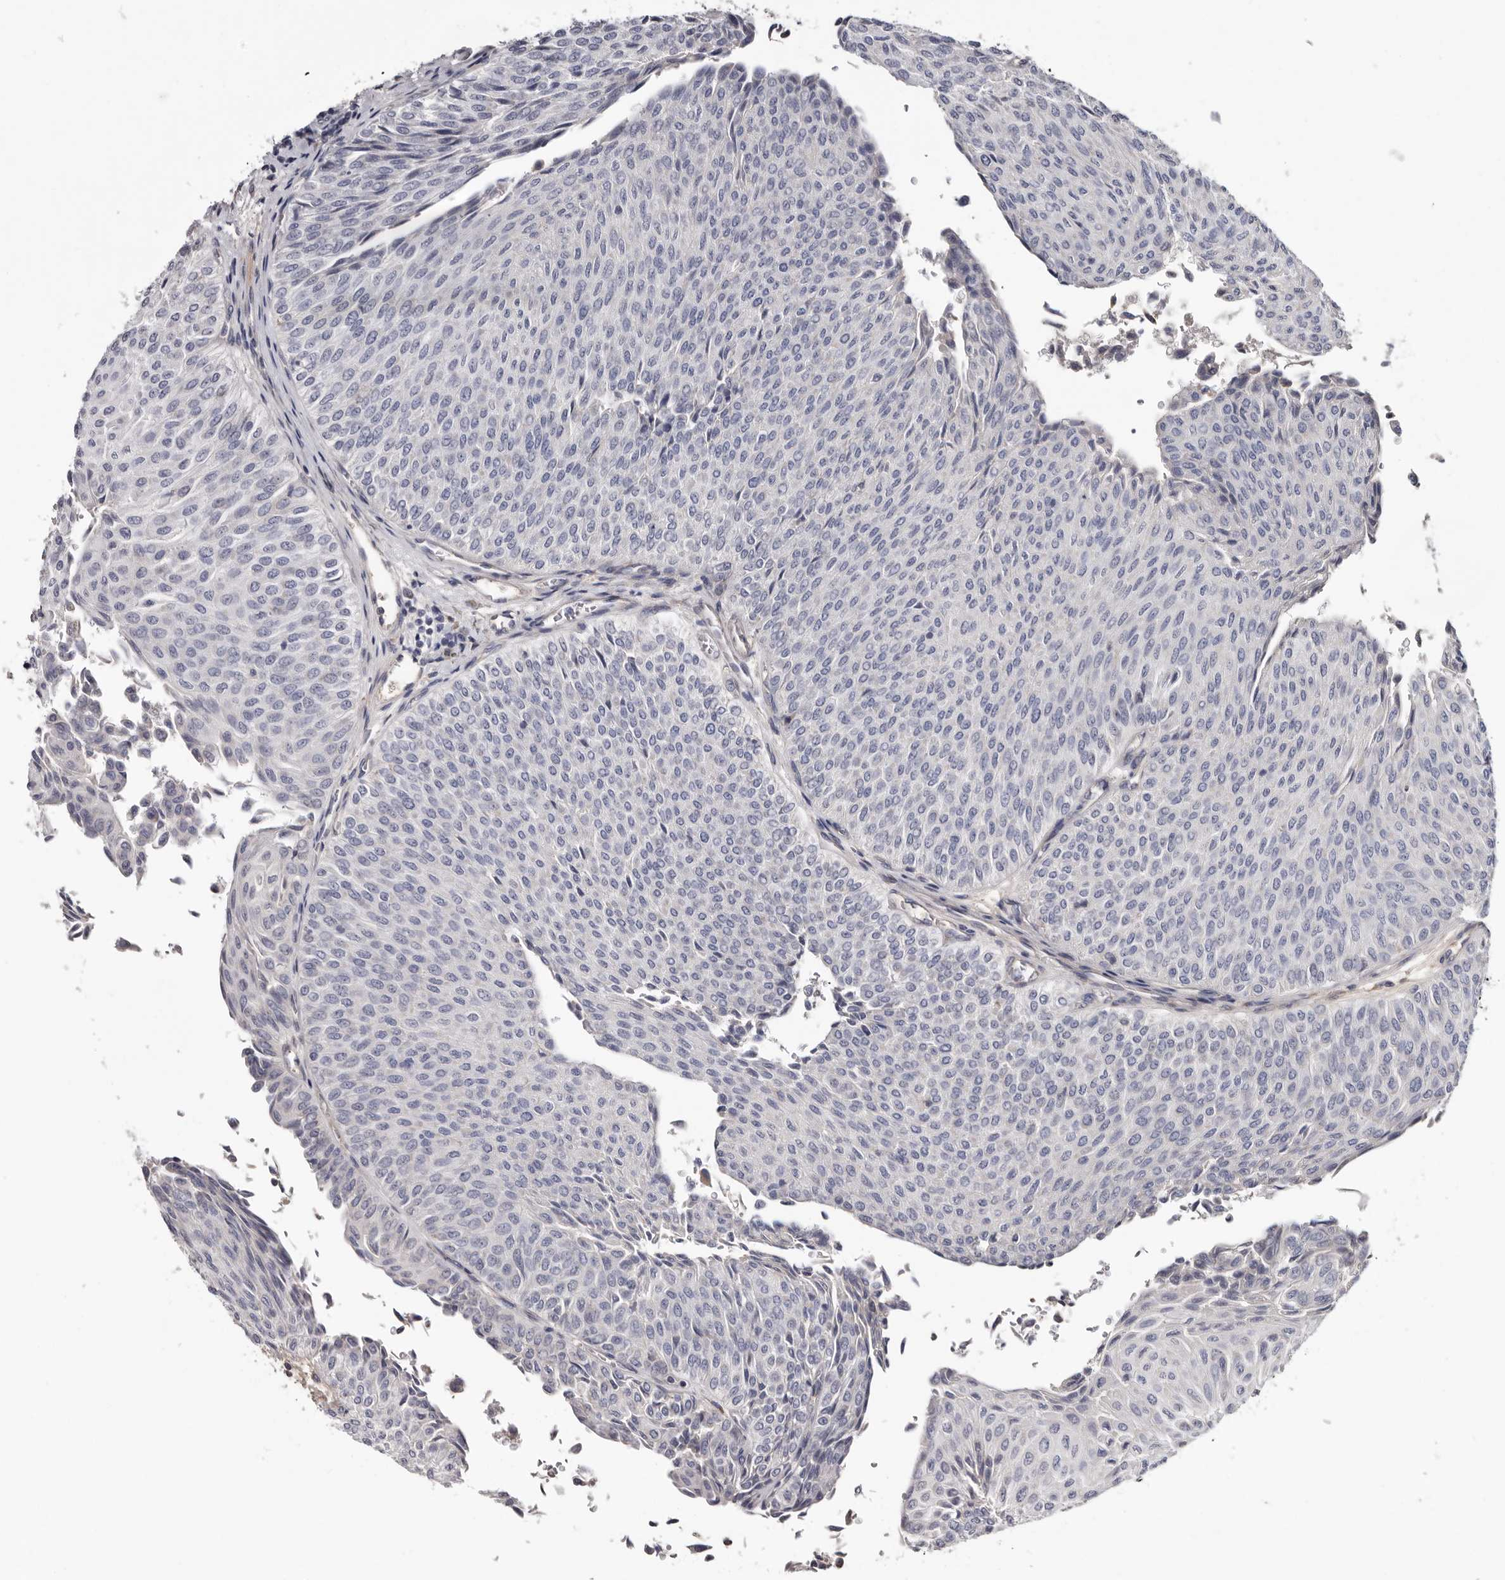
{"staining": {"intensity": "weak", "quantity": "<25%", "location": "cytoplasmic/membranous"}, "tissue": "urothelial cancer", "cell_type": "Tumor cells", "image_type": "cancer", "snomed": [{"axis": "morphology", "description": "Urothelial carcinoma, Low grade"}, {"axis": "topography", "description": "Urinary bladder"}], "caption": "Urothelial cancer was stained to show a protein in brown. There is no significant positivity in tumor cells. Brightfield microscopy of IHC stained with DAB (brown) and hematoxylin (blue), captured at high magnification.", "gene": "ASIC5", "patient": {"sex": "male", "age": 78}}